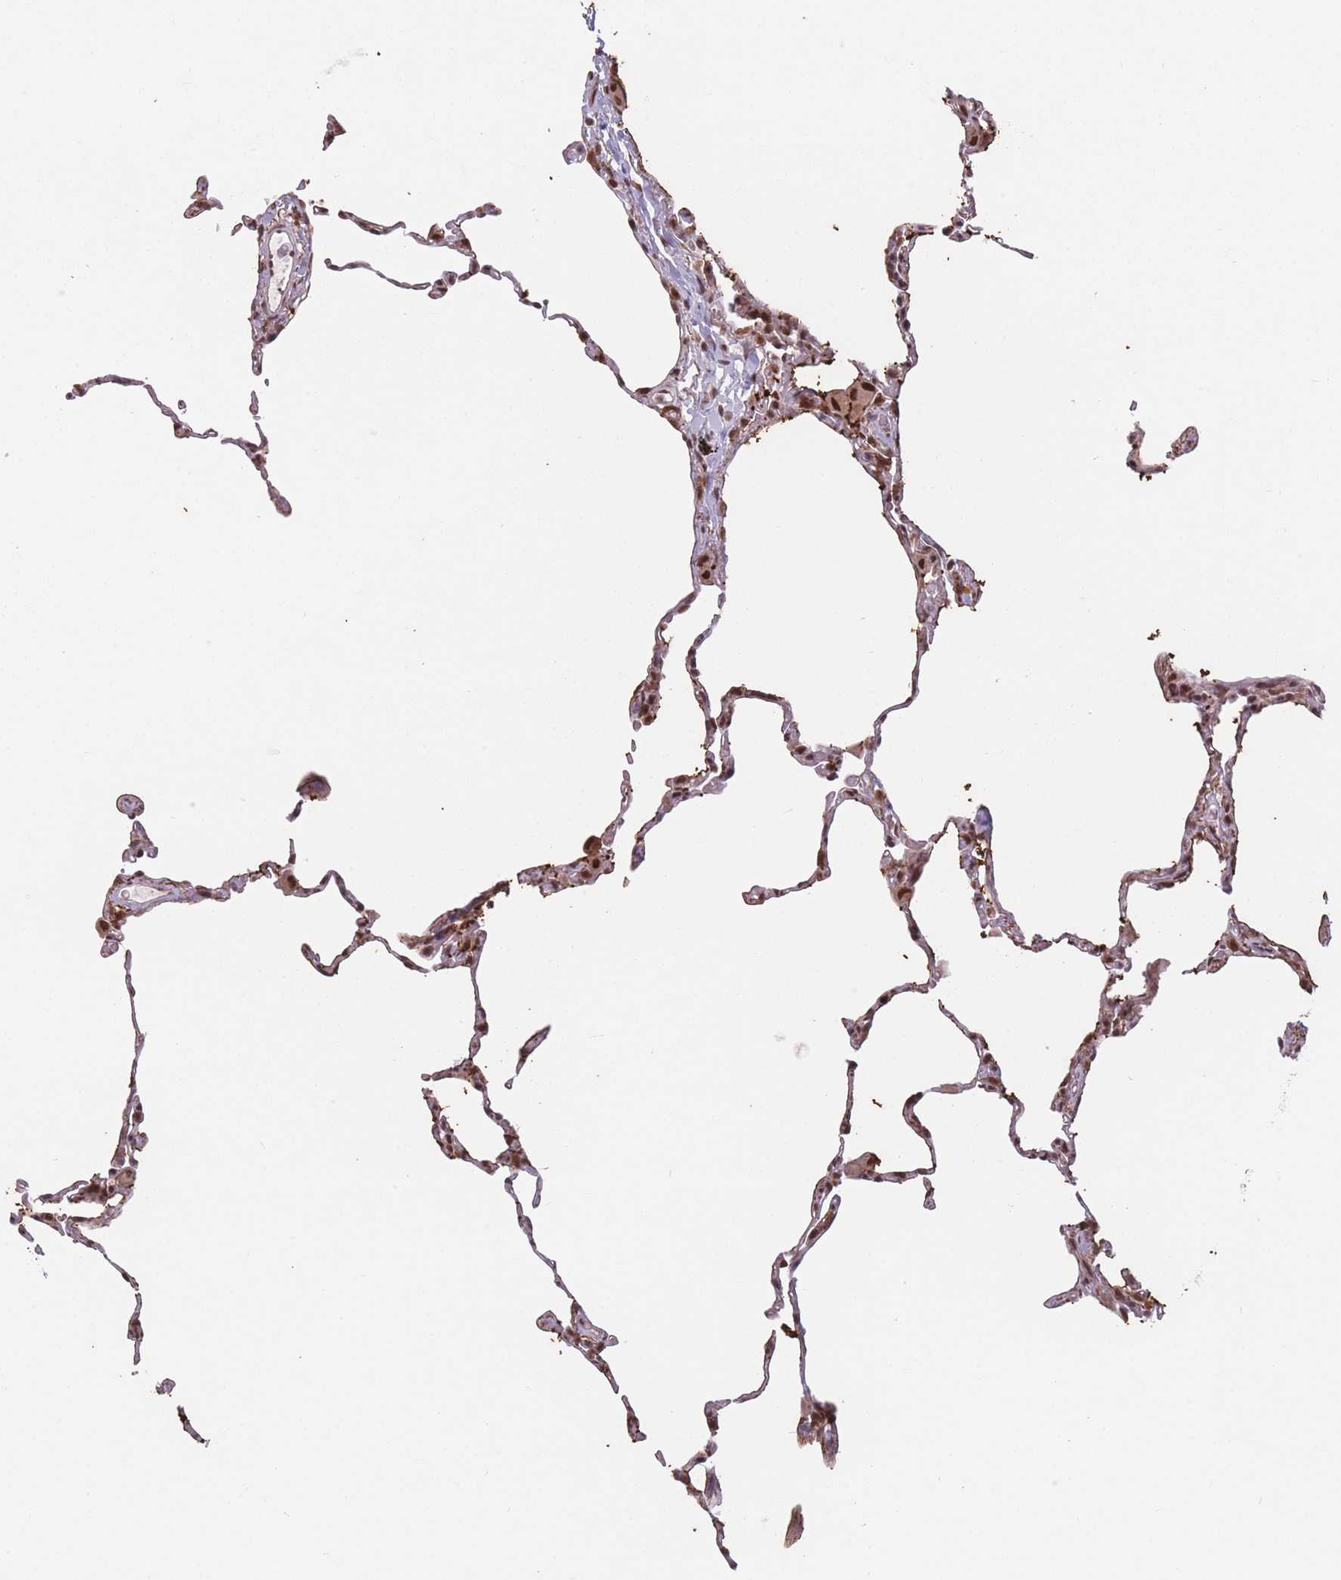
{"staining": {"intensity": "moderate", "quantity": "25%-75%", "location": "cytoplasmic/membranous,nuclear"}, "tissue": "lung", "cell_type": "Alveolar cells", "image_type": "normal", "snomed": [{"axis": "morphology", "description": "Normal tissue, NOS"}, {"axis": "topography", "description": "Lung"}], "caption": "IHC staining of benign lung, which displays medium levels of moderate cytoplasmic/membranous,nuclear expression in about 25%-75% of alveolar cells indicating moderate cytoplasmic/membranous,nuclear protein positivity. The staining was performed using DAB (brown) for protein detection and nuclei were counterstained in hematoxylin (blue).", "gene": "SUPT6H", "patient": {"sex": "female", "age": 57}}